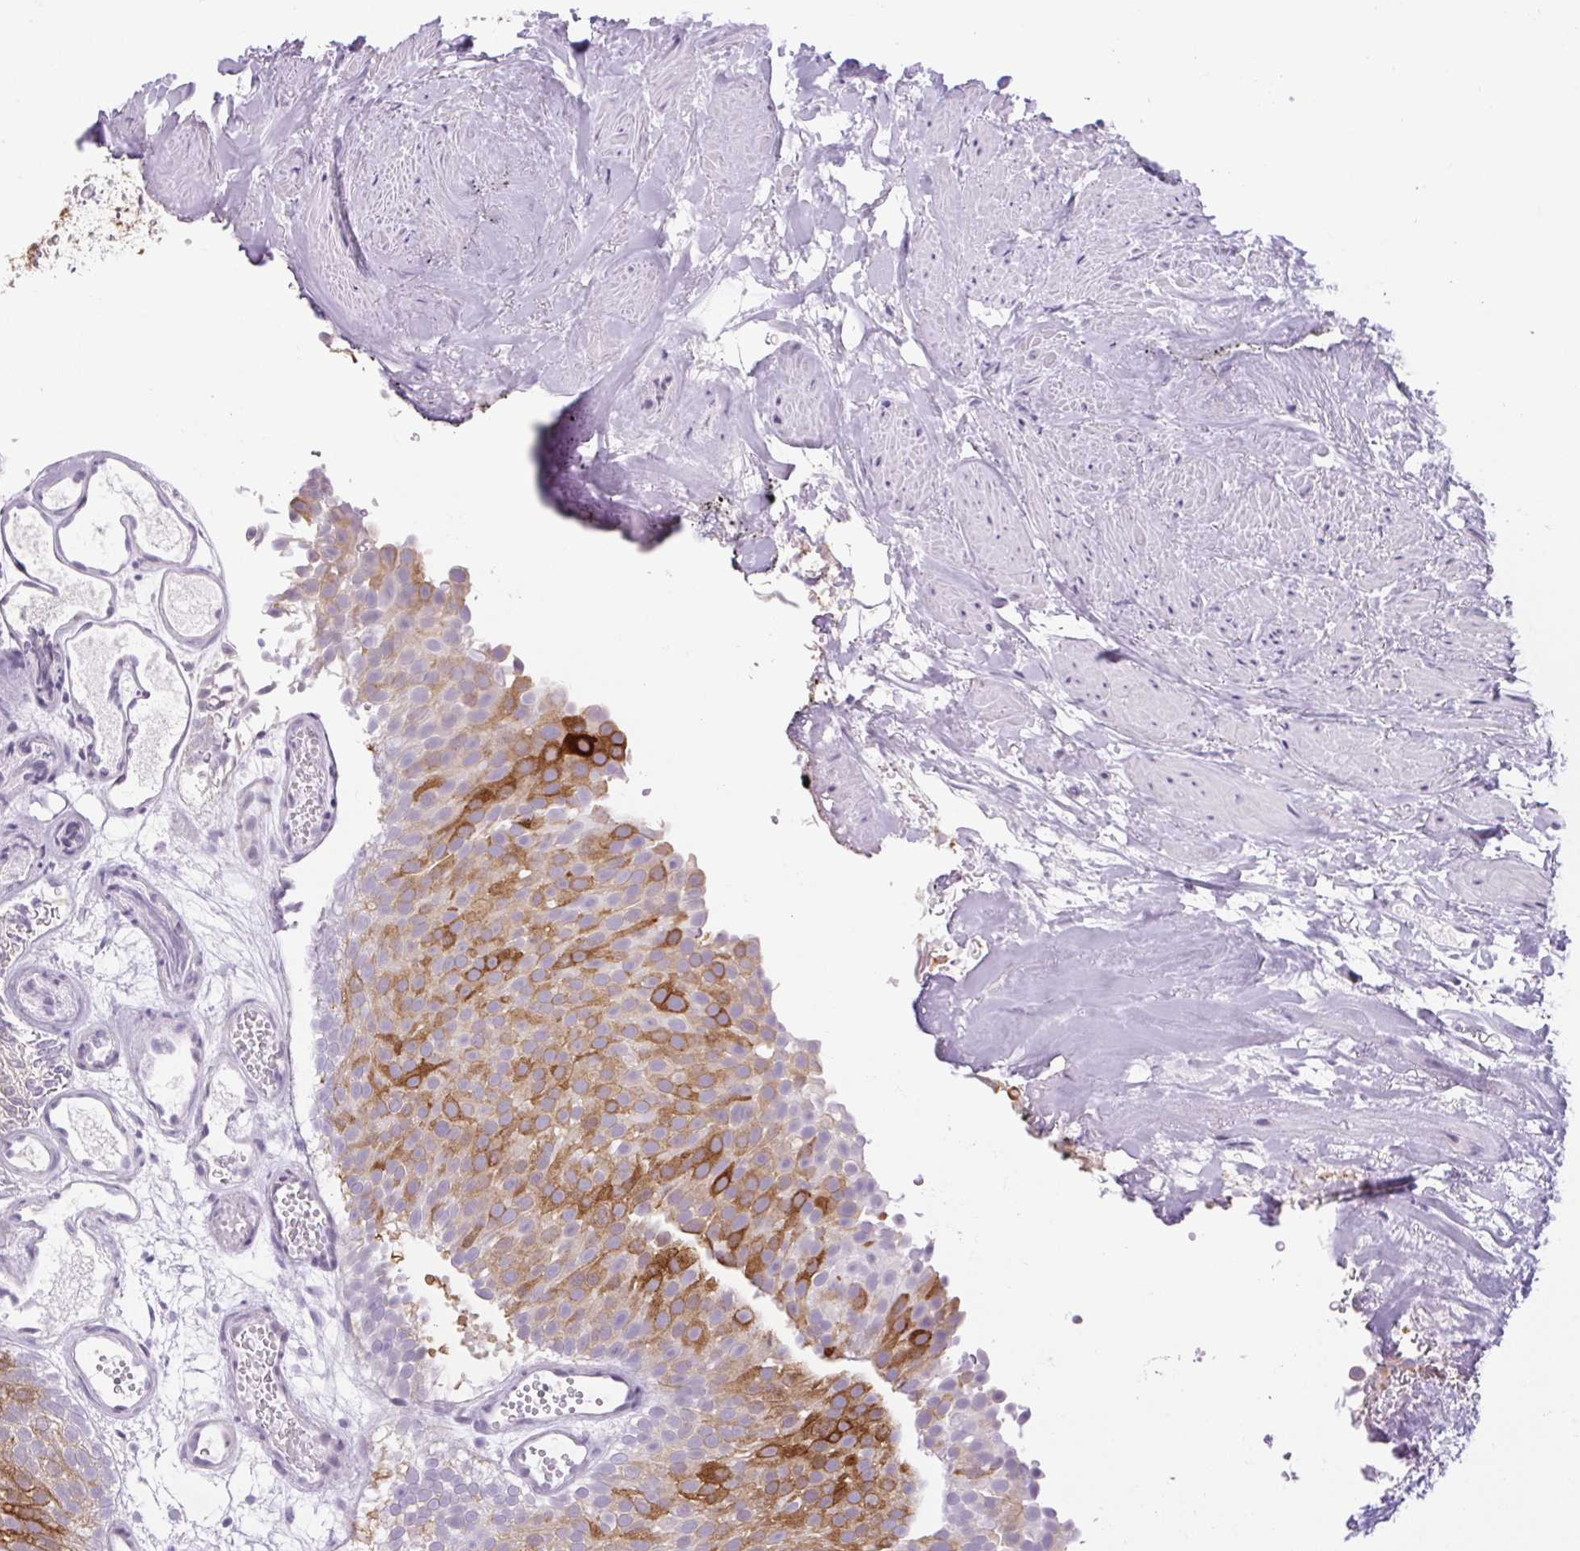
{"staining": {"intensity": "strong", "quantity": "25%-75%", "location": "cytoplasmic/membranous"}, "tissue": "urothelial cancer", "cell_type": "Tumor cells", "image_type": "cancer", "snomed": [{"axis": "morphology", "description": "Urothelial carcinoma, Low grade"}, {"axis": "topography", "description": "Urinary bladder"}], "caption": "Urothelial cancer tissue demonstrates strong cytoplasmic/membranous staining in about 25%-75% of tumor cells, visualized by immunohistochemistry.", "gene": "BCAS1", "patient": {"sex": "male", "age": 78}}